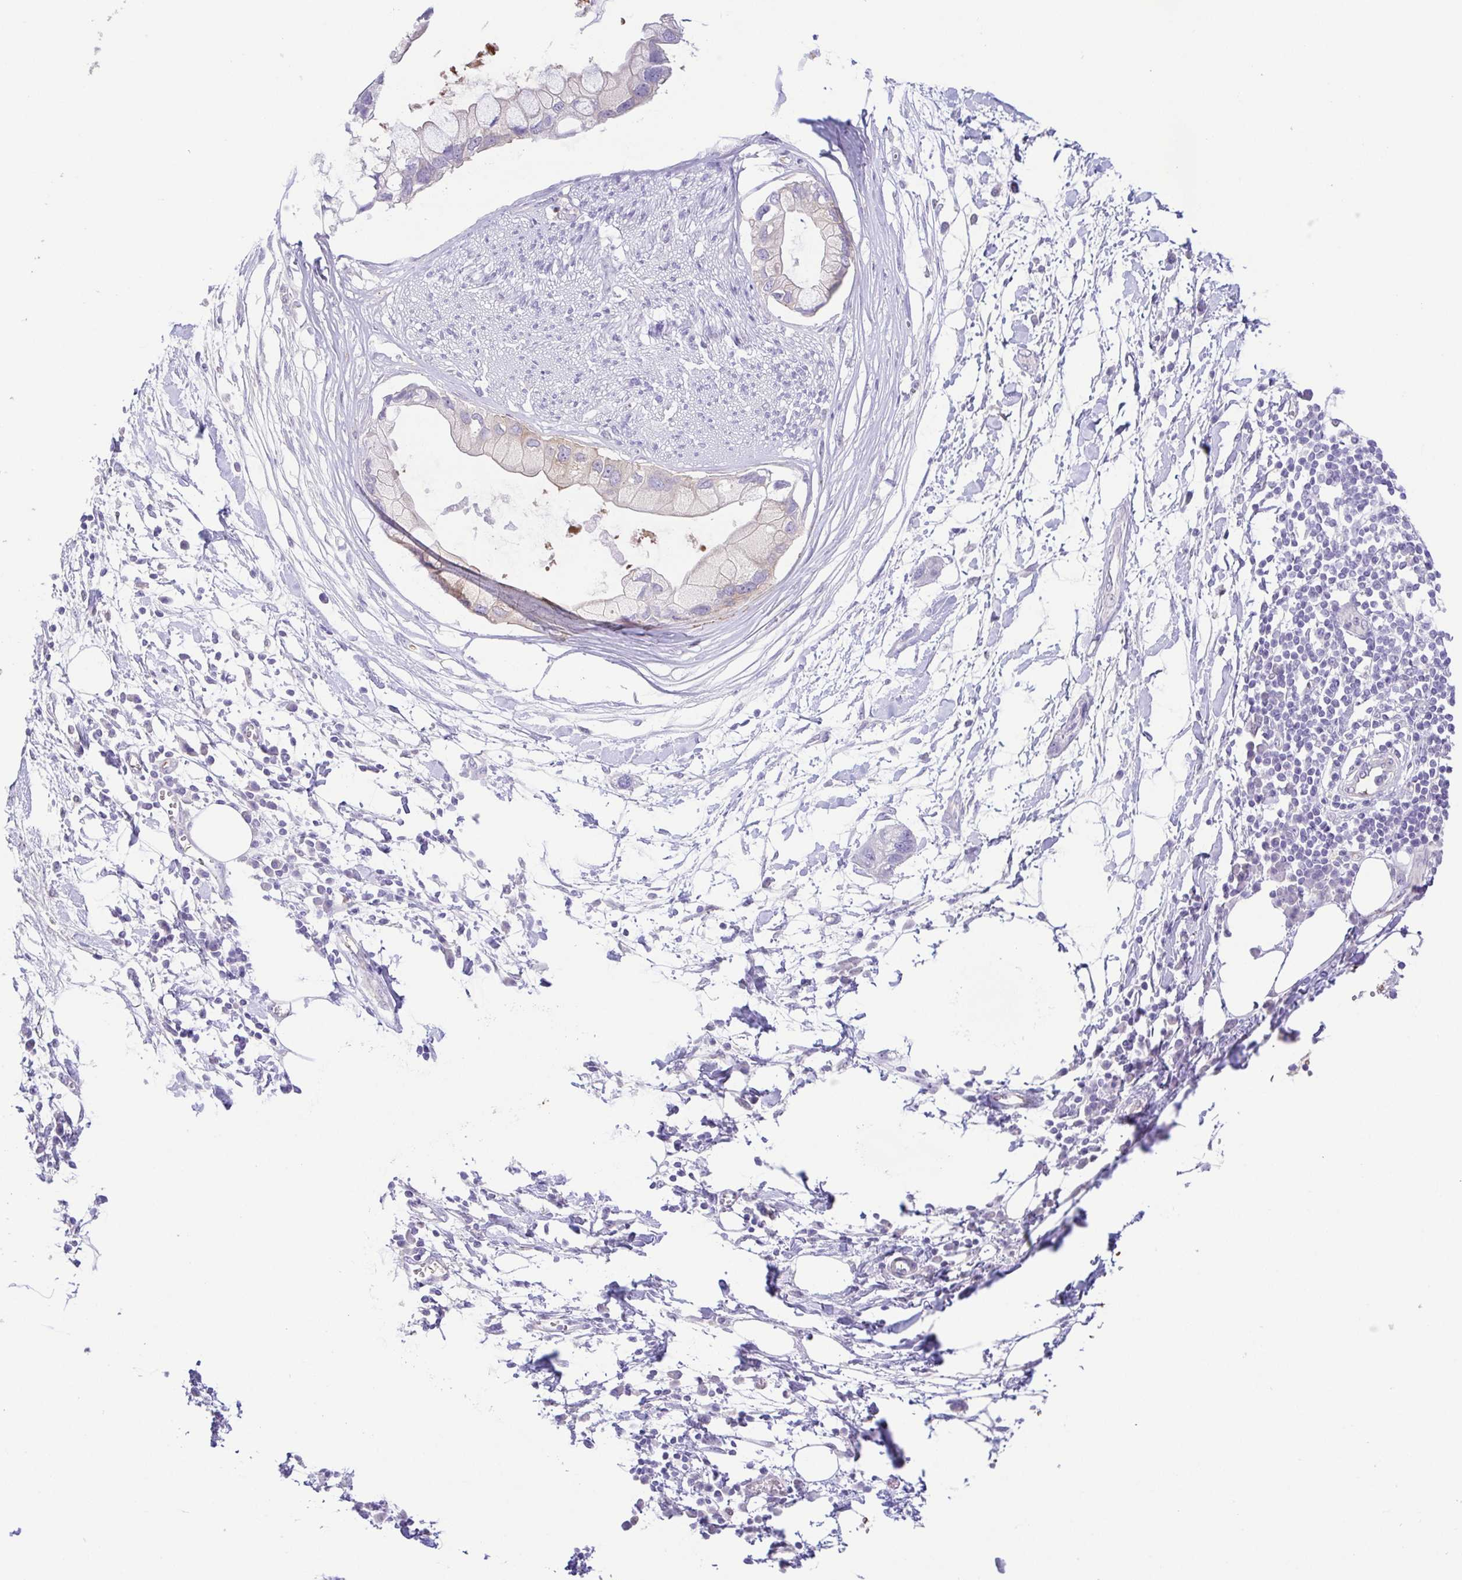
{"staining": {"intensity": "negative", "quantity": "none", "location": "none"}, "tissue": "pancreatic cancer", "cell_type": "Tumor cells", "image_type": "cancer", "snomed": [{"axis": "morphology", "description": "Adenocarcinoma, NOS"}, {"axis": "topography", "description": "Pancreas"}], "caption": "Protein analysis of pancreatic cancer displays no significant positivity in tumor cells.", "gene": "EPB42", "patient": {"sex": "female", "age": 73}}